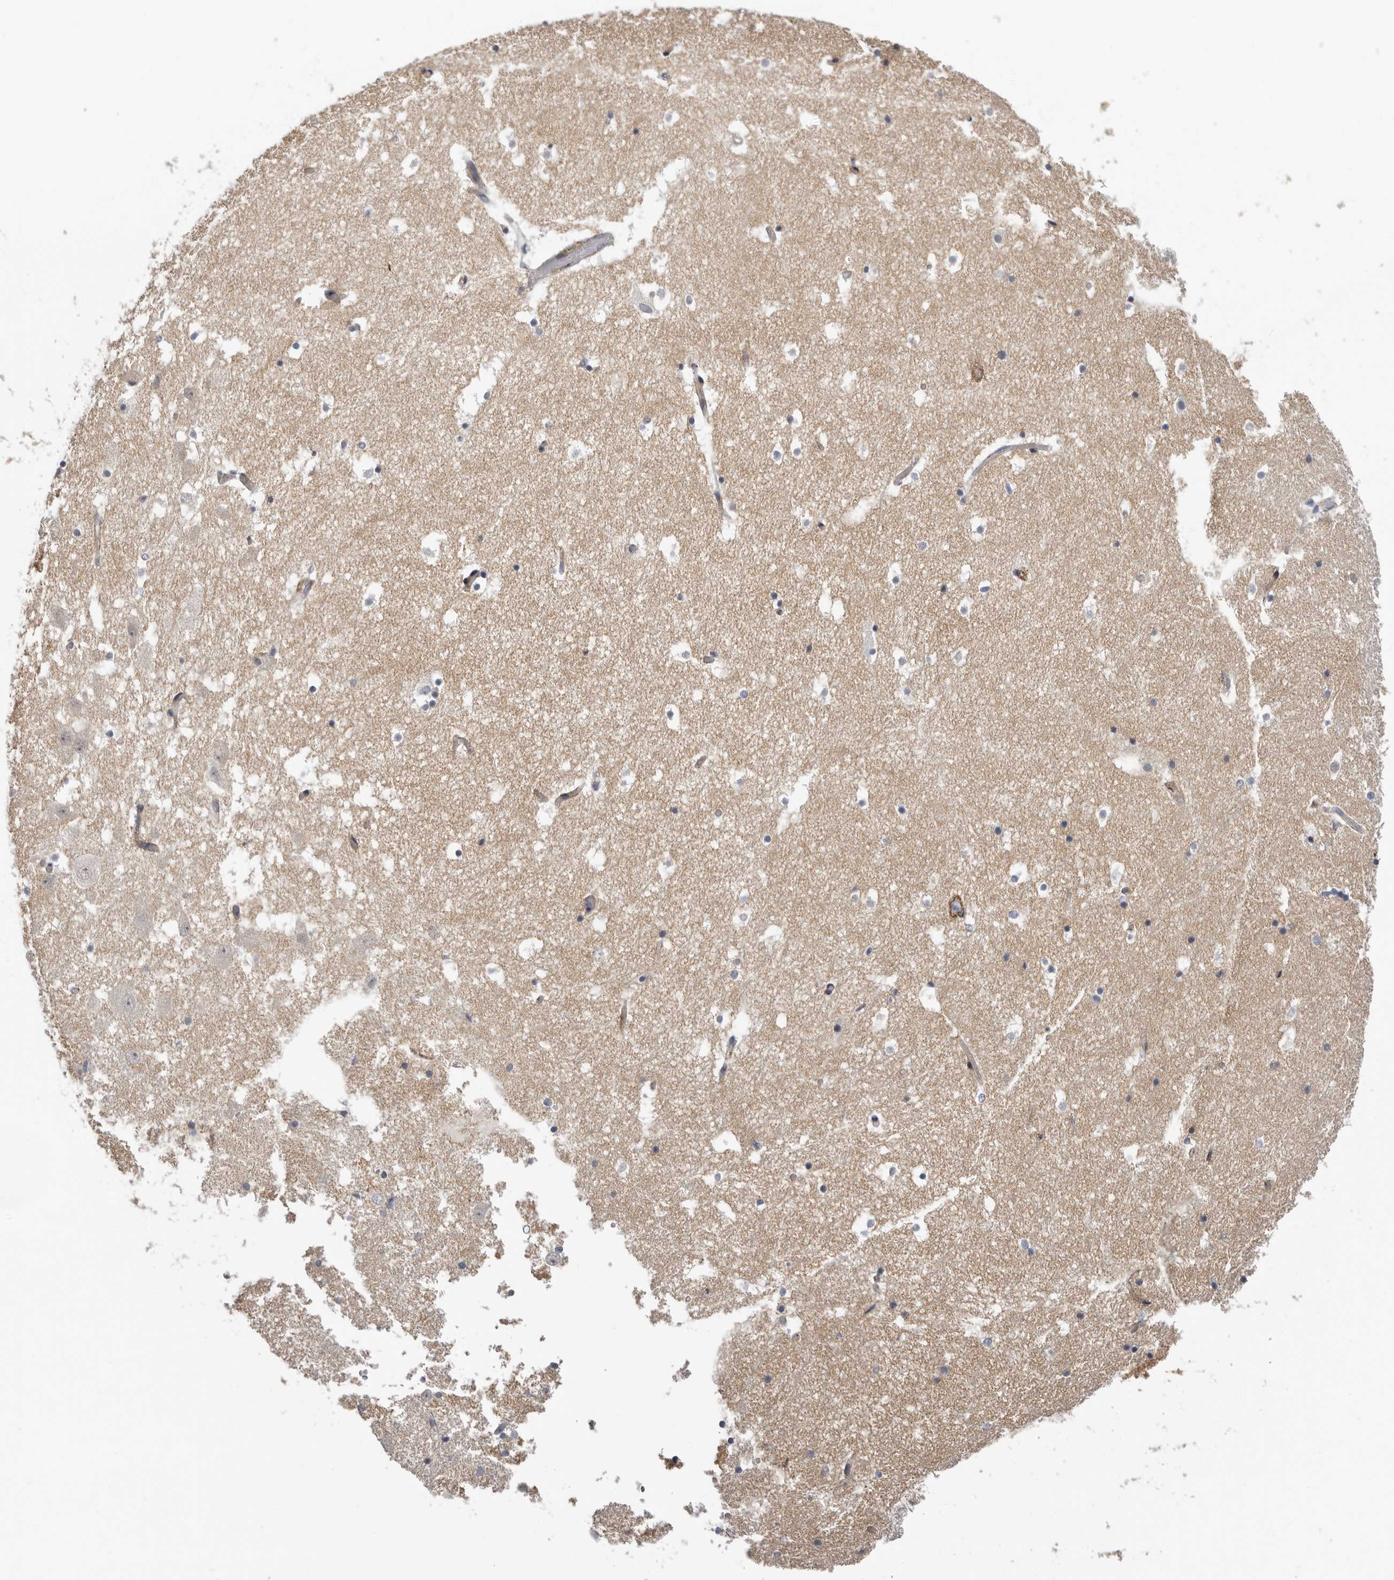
{"staining": {"intensity": "negative", "quantity": "none", "location": "none"}, "tissue": "hippocampus", "cell_type": "Glial cells", "image_type": "normal", "snomed": [{"axis": "morphology", "description": "Normal tissue, NOS"}, {"axis": "topography", "description": "Hippocampus"}], "caption": "A photomicrograph of hippocampus stained for a protein shows no brown staining in glial cells.", "gene": "CDCA8", "patient": {"sex": "female", "age": 52}}